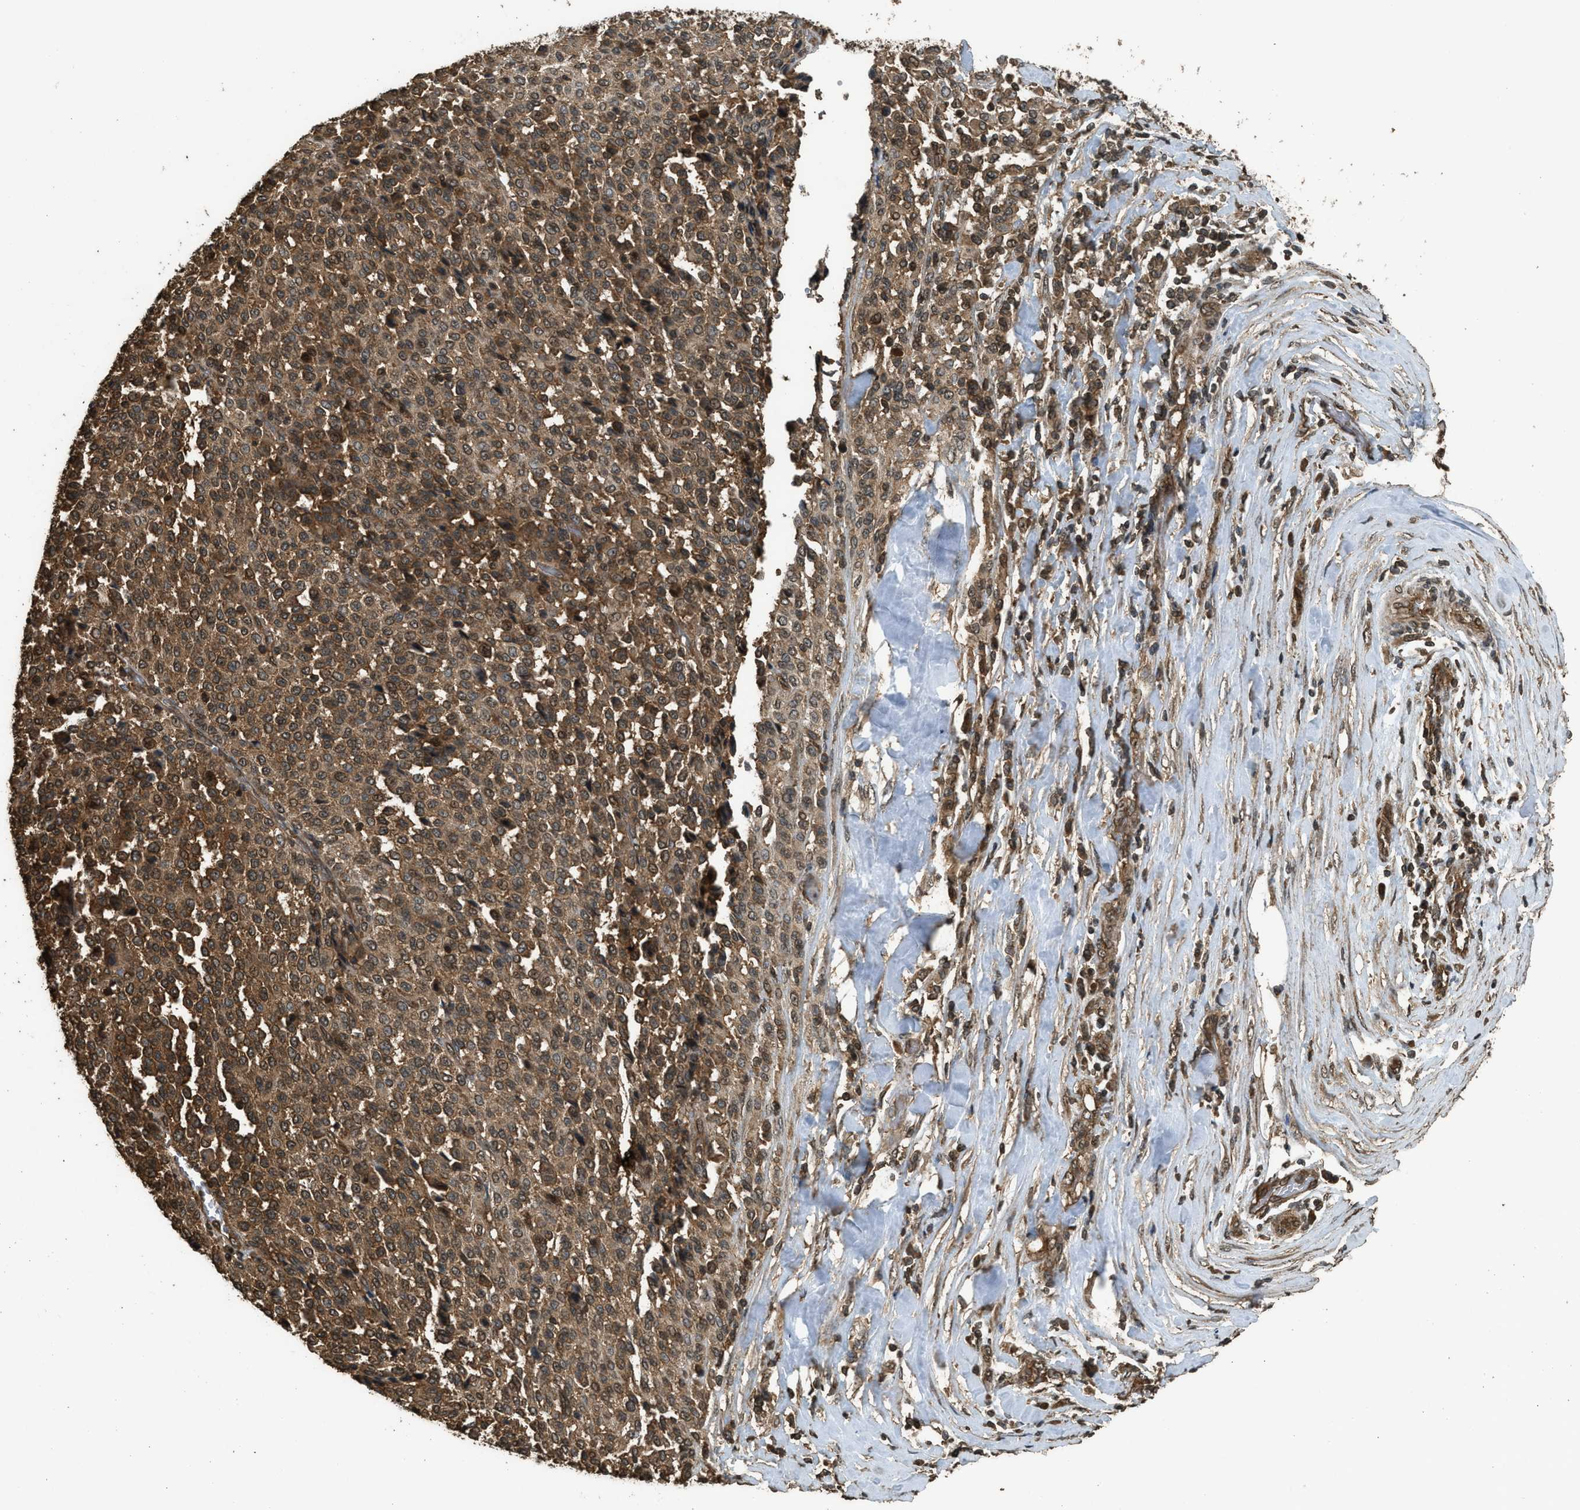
{"staining": {"intensity": "moderate", "quantity": ">75%", "location": "cytoplasmic/membranous"}, "tissue": "melanoma", "cell_type": "Tumor cells", "image_type": "cancer", "snomed": [{"axis": "morphology", "description": "Malignant melanoma, Metastatic site"}, {"axis": "topography", "description": "Pancreas"}], "caption": "Protein expression analysis of melanoma shows moderate cytoplasmic/membranous expression in approximately >75% of tumor cells.", "gene": "MYBL2", "patient": {"sex": "female", "age": 30}}